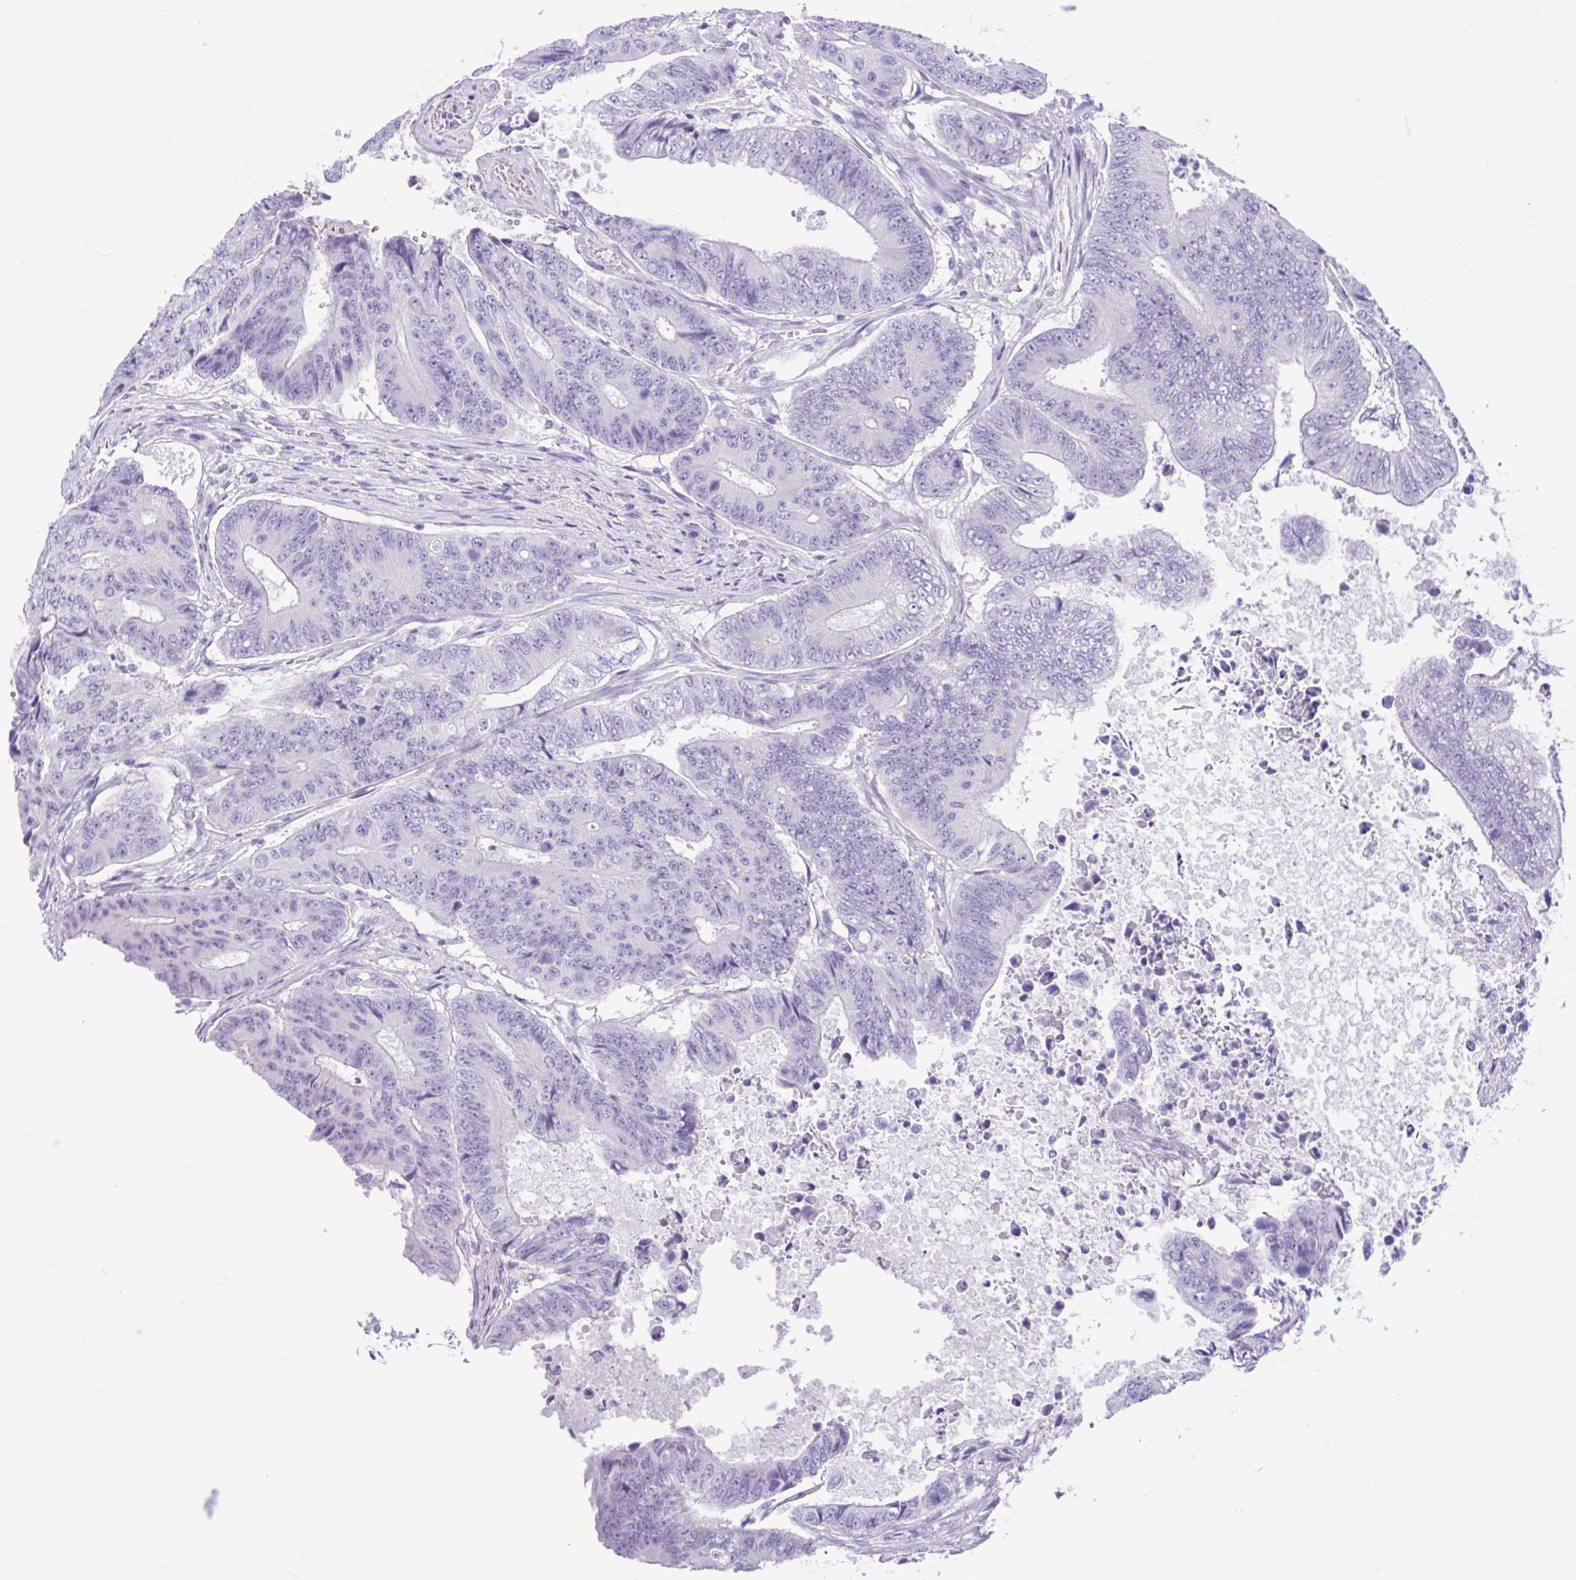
{"staining": {"intensity": "negative", "quantity": "none", "location": "none"}, "tissue": "colorectal cancer", "cell_type": "Tumor cells", "image_type": "cancer", "snomed": [{"axis": "morphology", "description": "Adenocarcinoma, NOS"}, {"axis": "topography", "description": "Colon"}], "caption": "An image of colorectal cancer (adenocarcinoma) stained for a protein reveals no brown staining in tumor cells.", "gene": "OR4N4", "patient": {"sex": "female", "age": 48}}